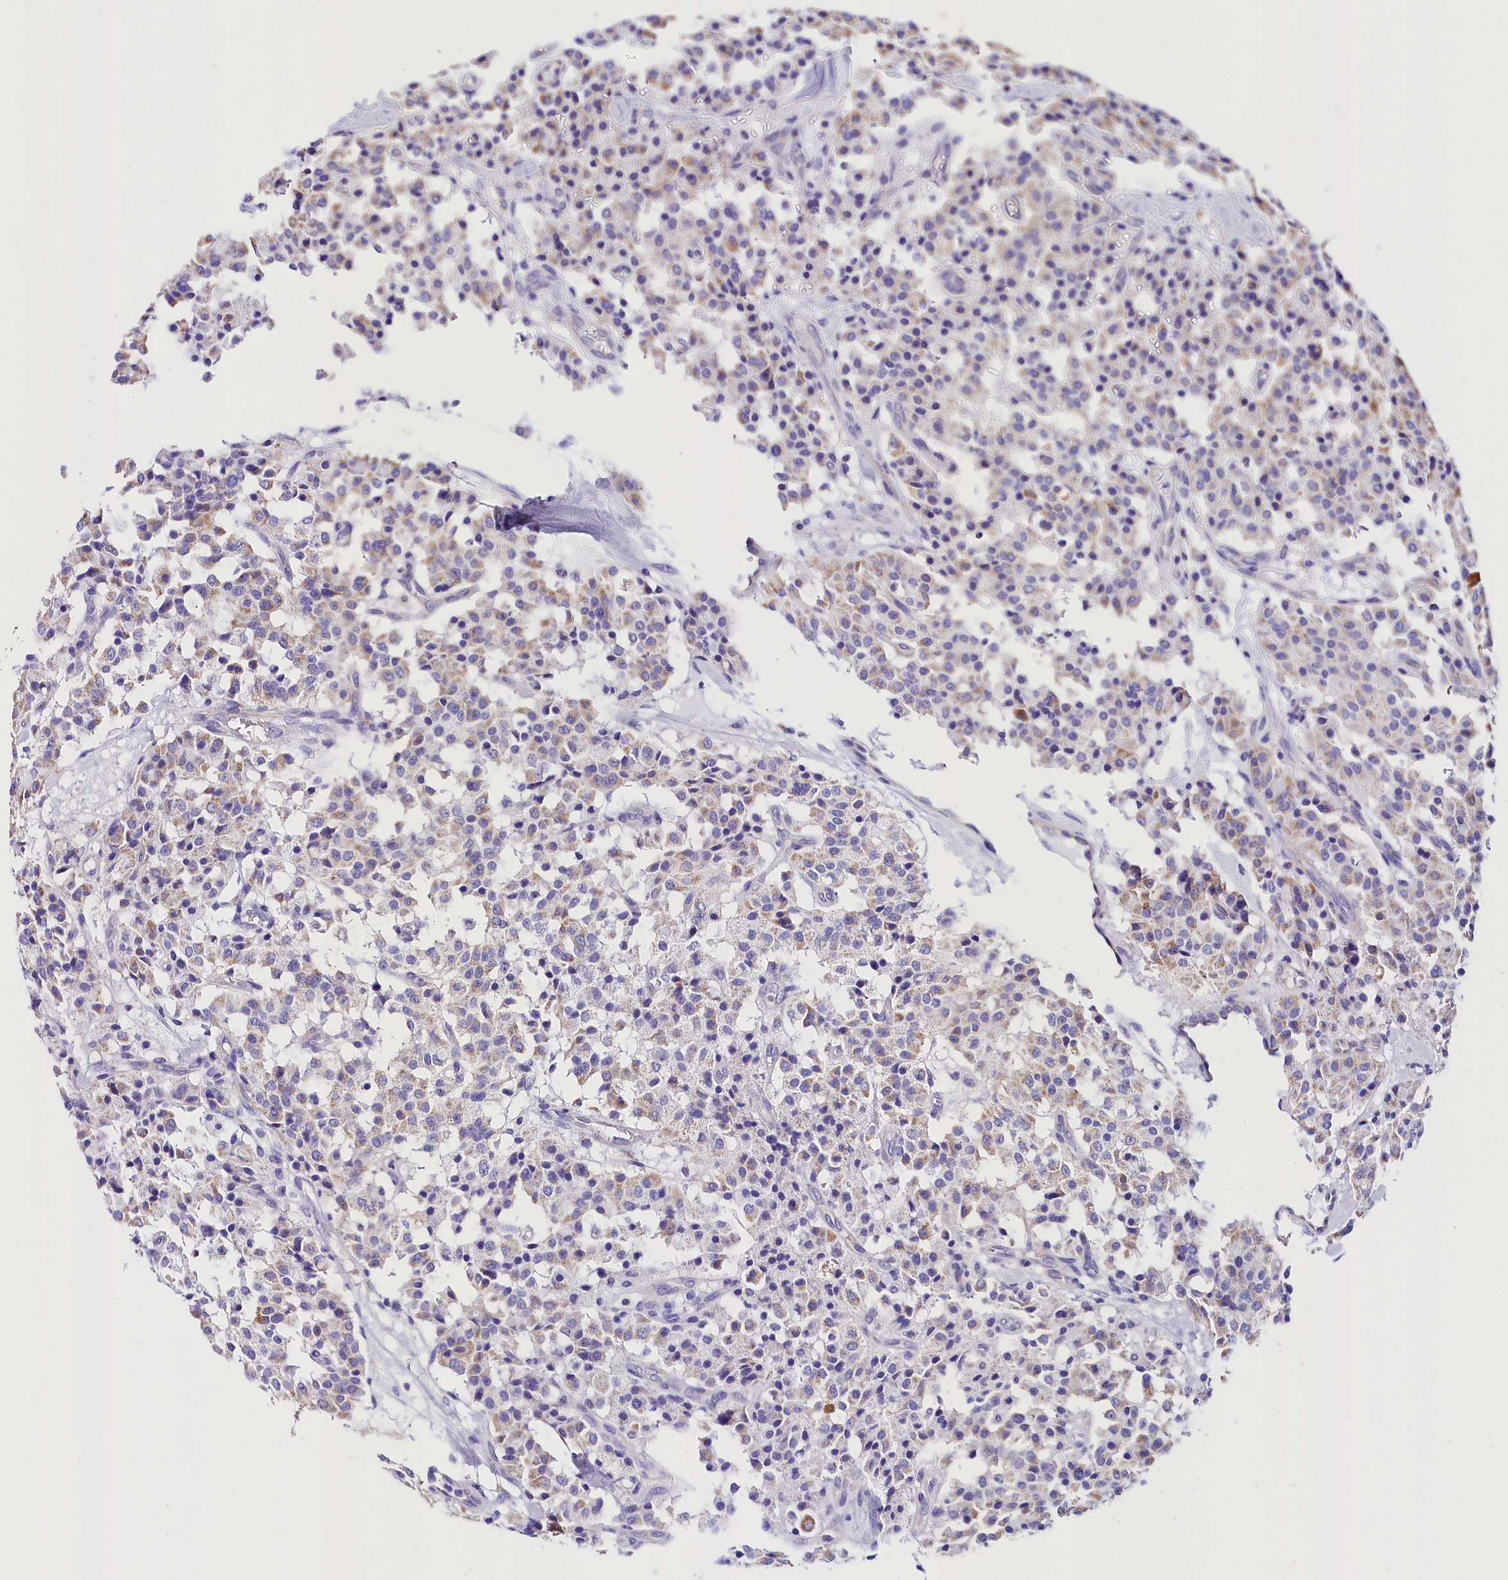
{"staining": {"intensity": "weak", "quantity": "<25%", "location": "cytoplasmic/membranous"}, "tissue": "carcinoid", "cell_type": "Tumor cells", "image_type": "cancer", "snomed": [{"axis": "morphology", "description": "Carcinoid, malignant, NOS"}, {"axis": "topography", "description": "Lung"}], "caption": "Tumor cells show no significant positivity in malignant carcinoid.", "gene": "ACAA2", "patient": {"sex": "male", "age": 30}}